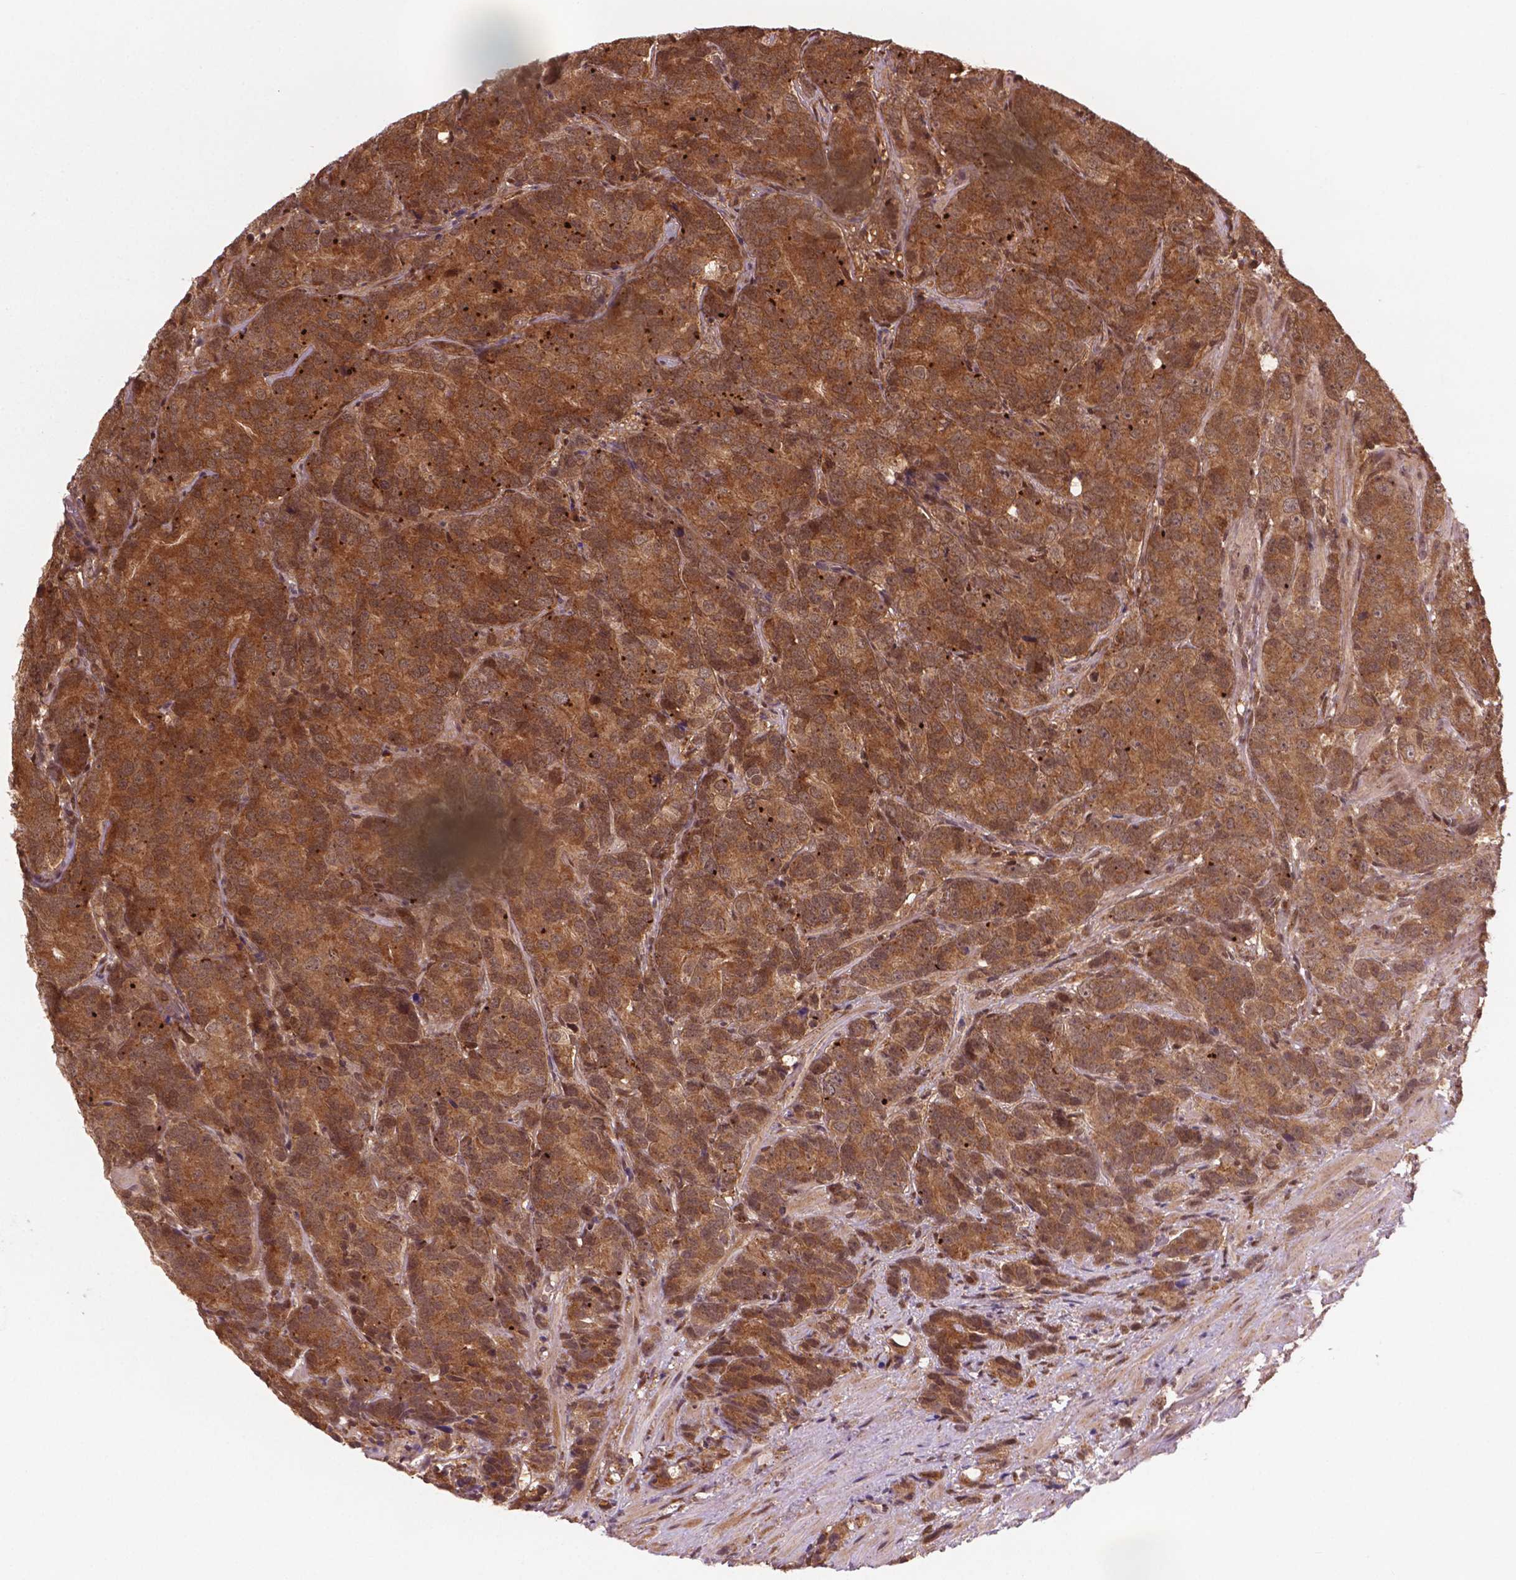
{"staining": {"intensity": "moderate", "quantity": ">75%", "location": "cytoplasmic/membranous,nuclear"}, "tissue": "prostate cancer", "cell_type": "Tumor cells", "image_type": "cancer", "snomed": [{"axis": "morphology", "description": "Adenocarcinoma, High grade"}, {"axis": "topography", "description": "Prostate"}], "caption": "A medium amount of moderate cytoplasmic/membranous and nuclear positivity is identified in approximately >75% of tumor cells in prostate cancer (high-grade adenocarcinoma) tissue.", "gene": "PLIN3", "patient": {"sex": "male", "age": 90}}